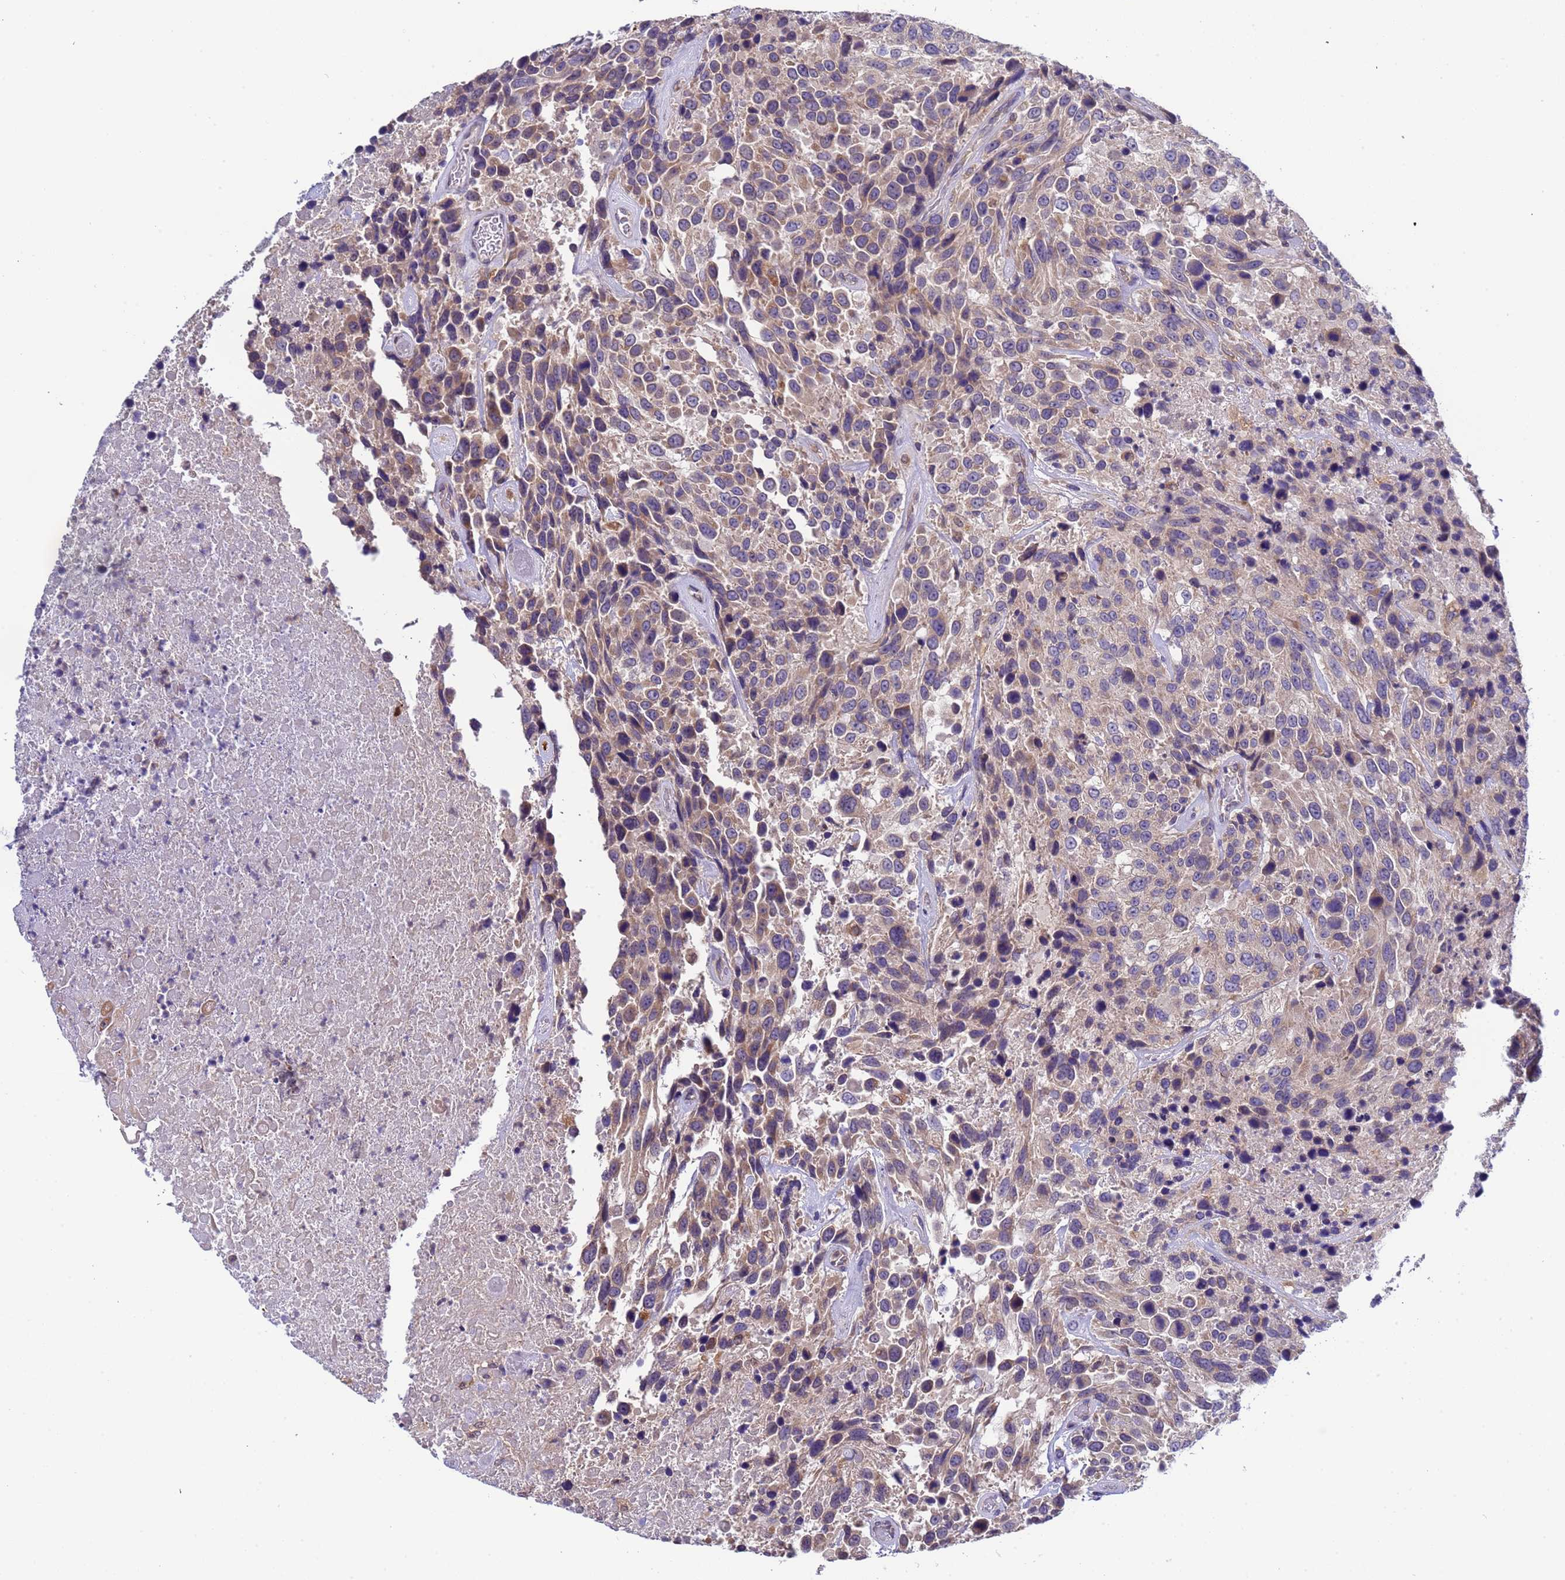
{"staining": {"intensity": "weak", "quantity": "25%-75%", "location": "cytoplasmic/membranous"}, "tissue": "urothelial cancer", "cell_type": "Tumor cells", "image_type": "cancer", "snomed": [{"axis": "morphology", "description": "Urothelial carcinoma, High grade"}, {"axis": "topography", "description": "Urinary bladder"}], "caption": "This image exhibits IHC staining of urothelial cancer, with low weak cytoplasmic/membranous staining in approximately 25%-75% of tumor cells.", "gene": "ELMOD2", "patient": {"sex": "female", "age": 70}}